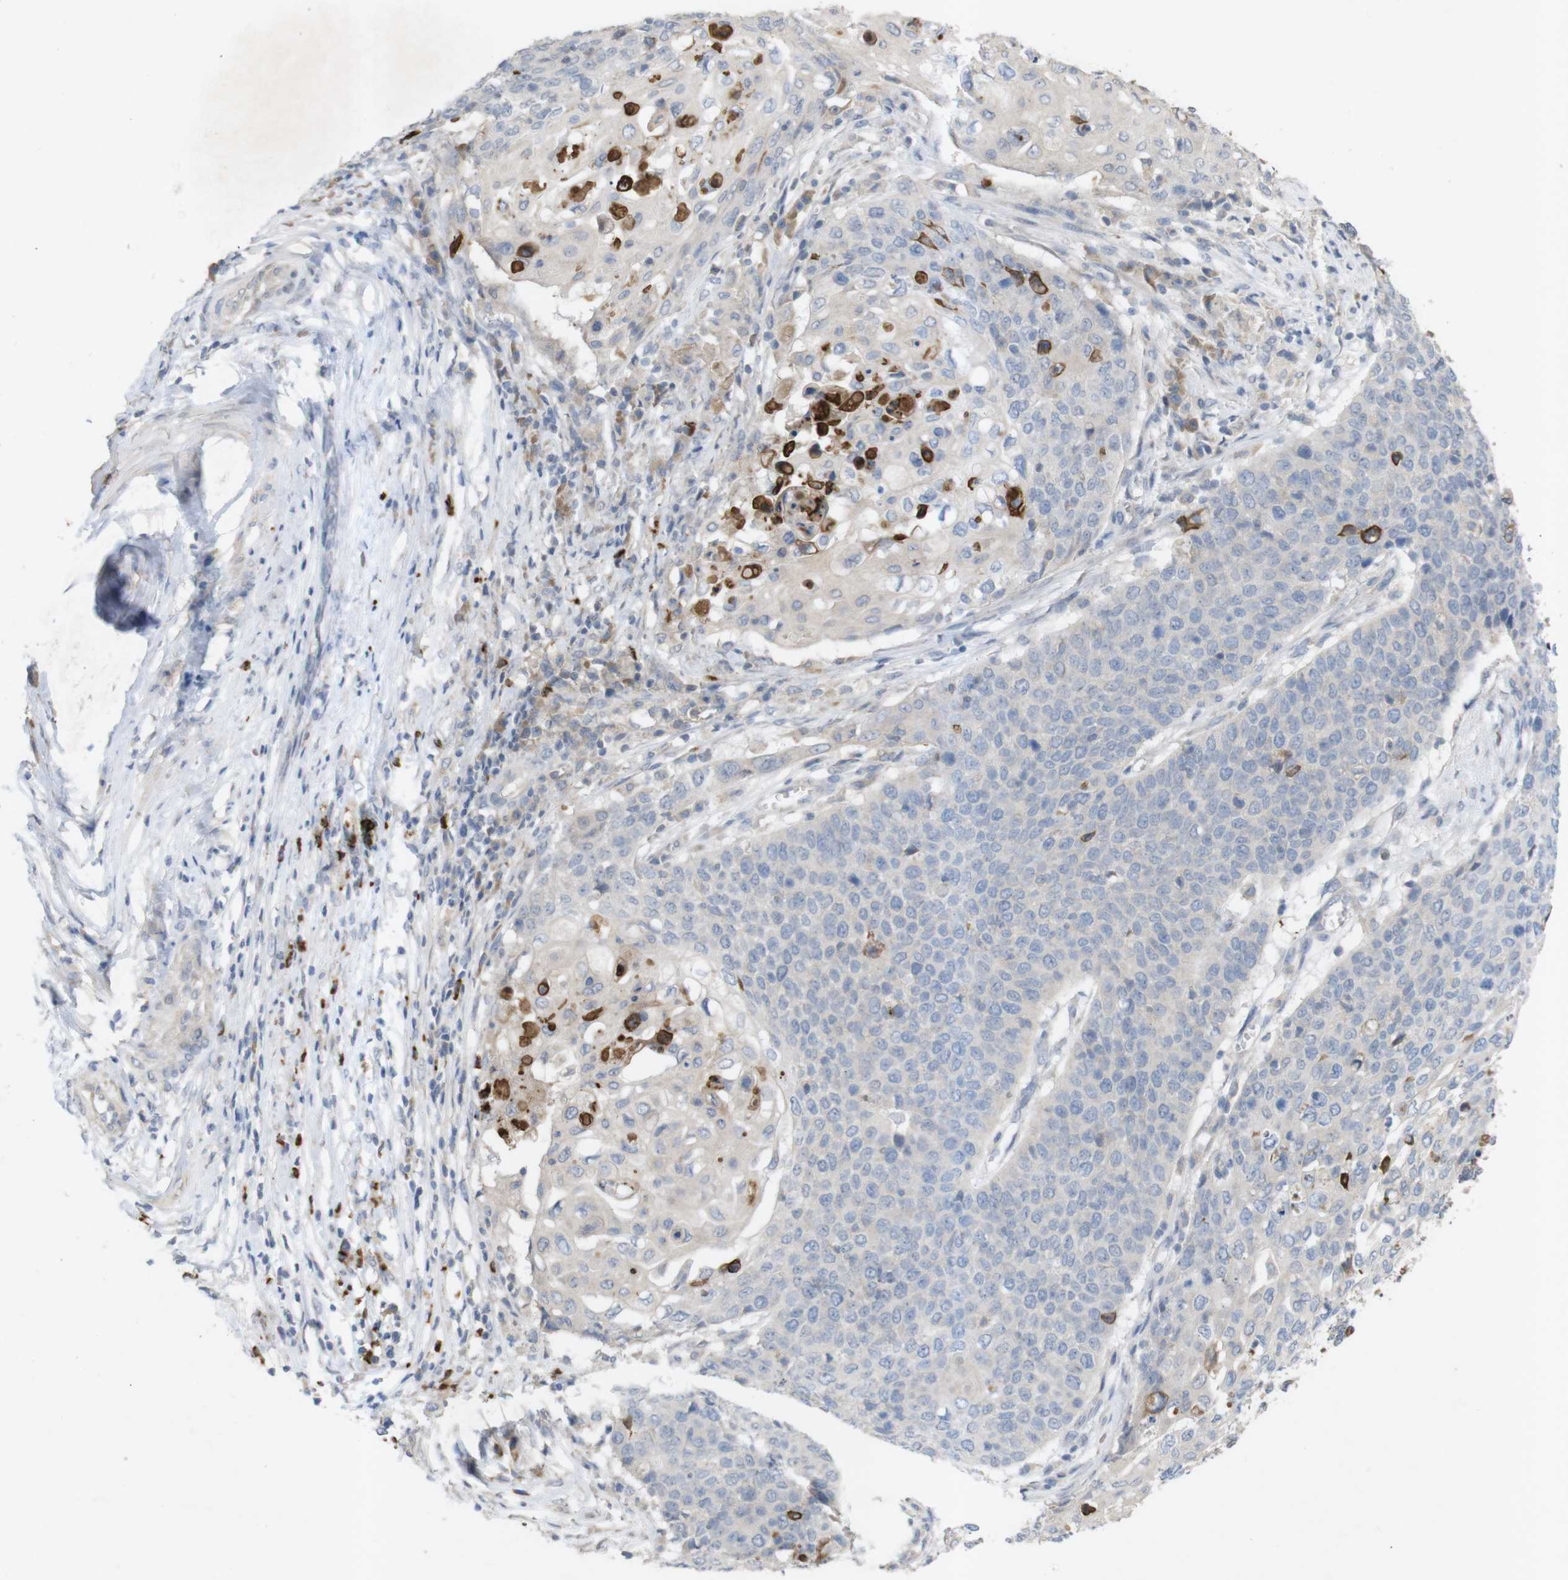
{"staining": {"intensity": "negative", "quantity": "none", "location": "none"}, "tissue": "cervical cancer", "cell_type": "Tumor cells", "image_type": "cancer", "snomed": [{"axis": "morphology", "description": "Squamous cell carcinoma, NOS"}, {"axis": "topography", "description": "Cervix"}], "caption": "A histopathology image of squamous cell carcinoma (cervical) stained for a protein demonstrates no brown staining in tumor cells.", "gene": "TSPAN14", "patient": {"sex": "female", "age": 39}}